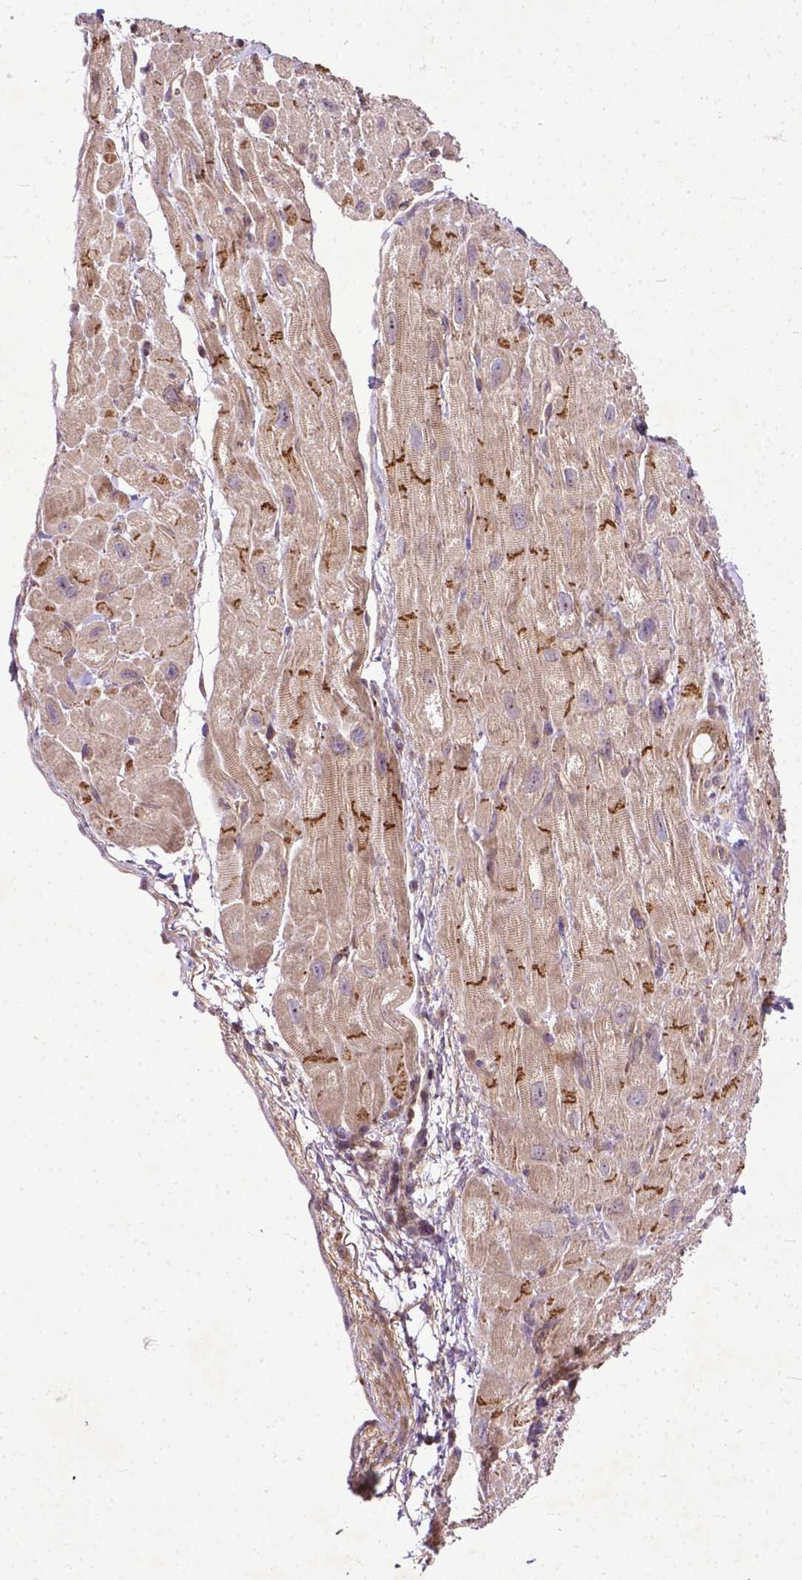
{"staining": {"intensity": "strong", "quantity": "25%-75%", "location": "cytoplasmic/membranous"}, "tissue": "heart muscle", "cell_type": "Cardiomyocytes", "image_type": "normal", "snomed": [{"axis": "morphology", "description": "Normal tissue, NOS"}, {"axis": "topography", "description": "Heart"}], "caption": "The image demonstrates staining of normal heart muscle, revealing strong cytoplasmic/membranous protein positivity (brown color) within cardiomyocytes. The protein is shown in brown color, while the nuclei are stained blue.", "gene": "PARP3", "patient": {"sex": "female", "age": 62}}